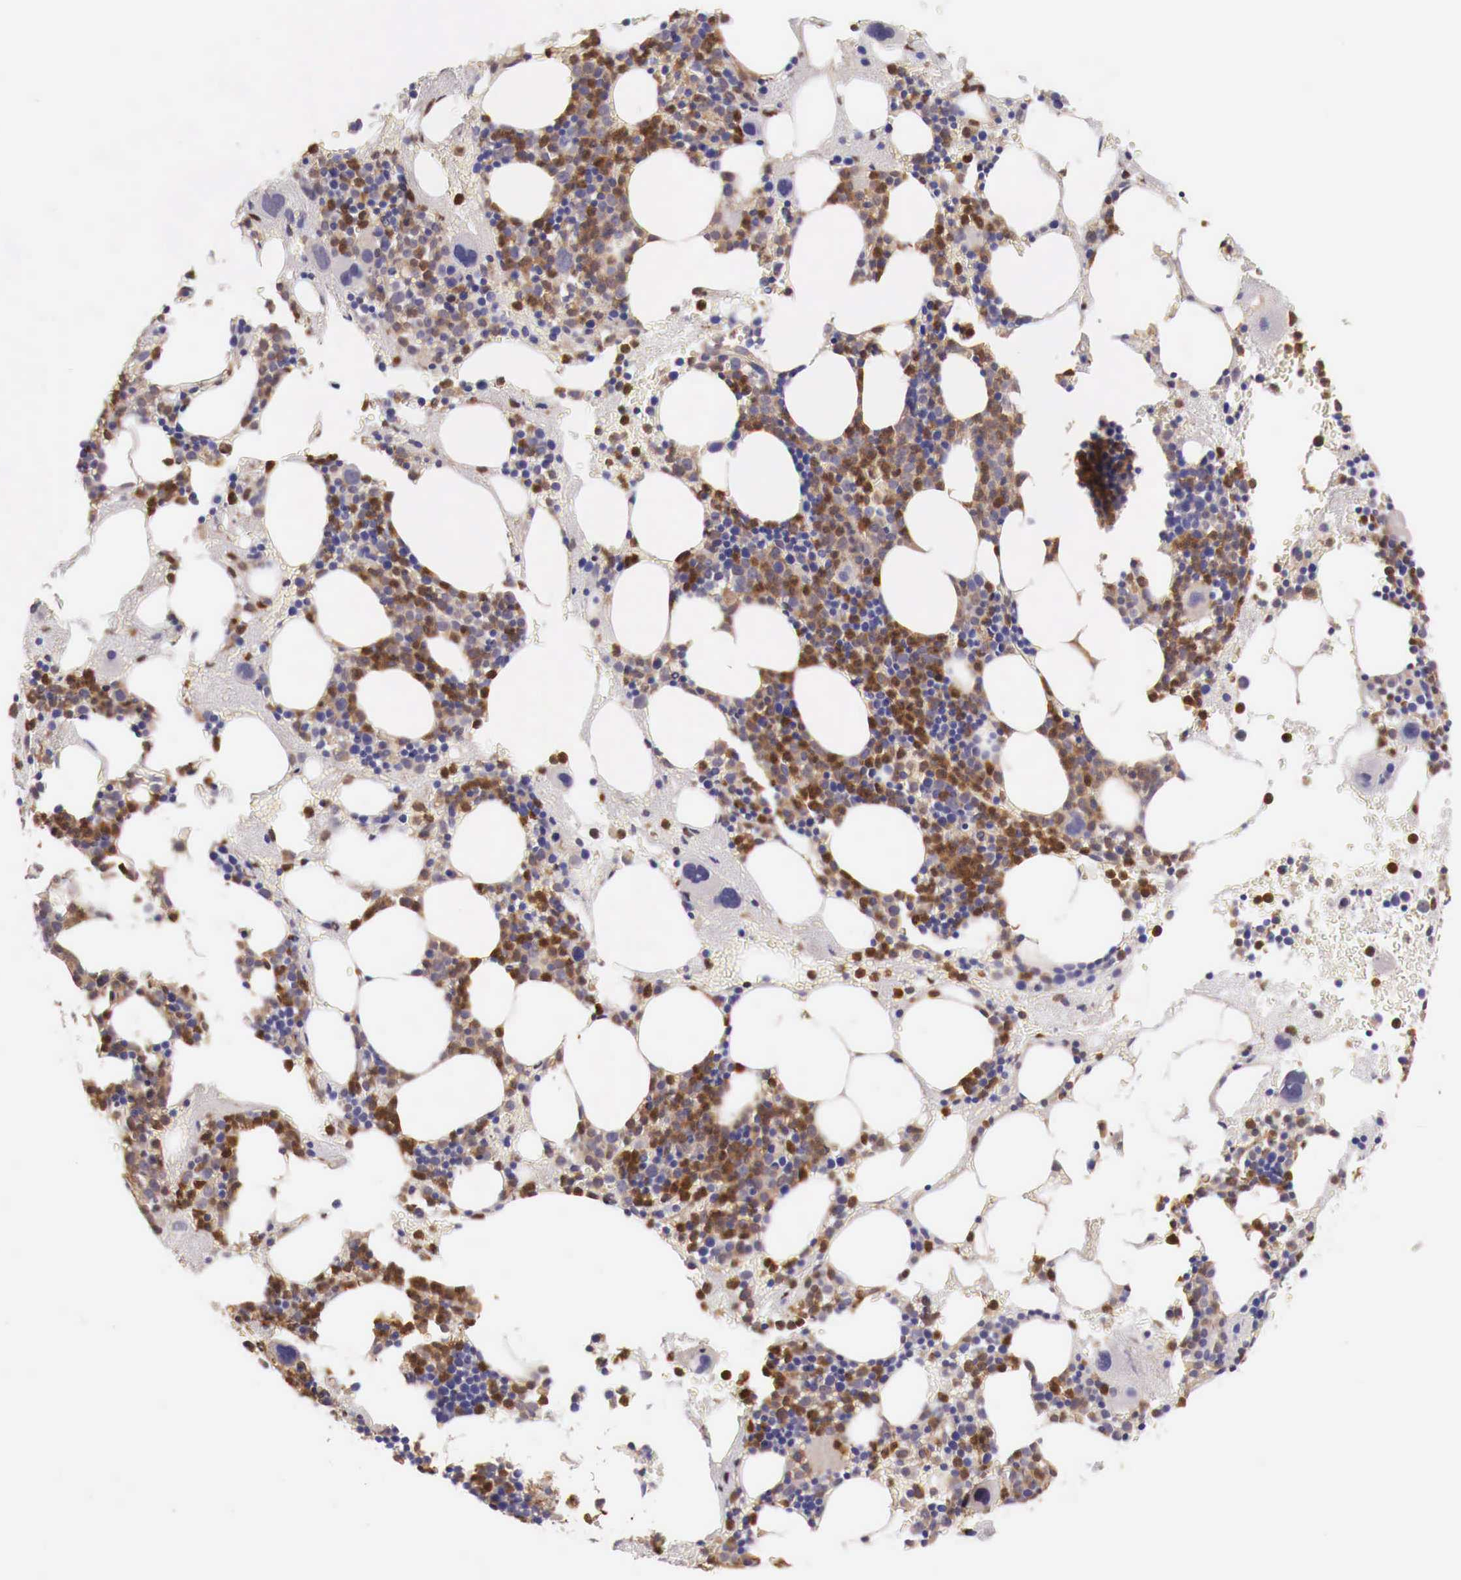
{"staining": {"intensity": "strong", "quantity": "25%-75%", "location": "cytoplasmic/membranous"}, "tissue": "bone marrow", "cell_type": "Hematopoietic cells", "image_type": "normal", "snomed": [{"axis": "morphology", "description": "Normal tissue, NOS"}, {"axis": "topography", "description": "Bone marrow"}], "caption": "Immunohistochemical staining of benign bone marrow reveals strong cytoplasmic/membranous protein staining in about 25%-75% of hematopoietic cells.", "gene": "GAB2", "patient": {"sex": "male", "age": 75}}